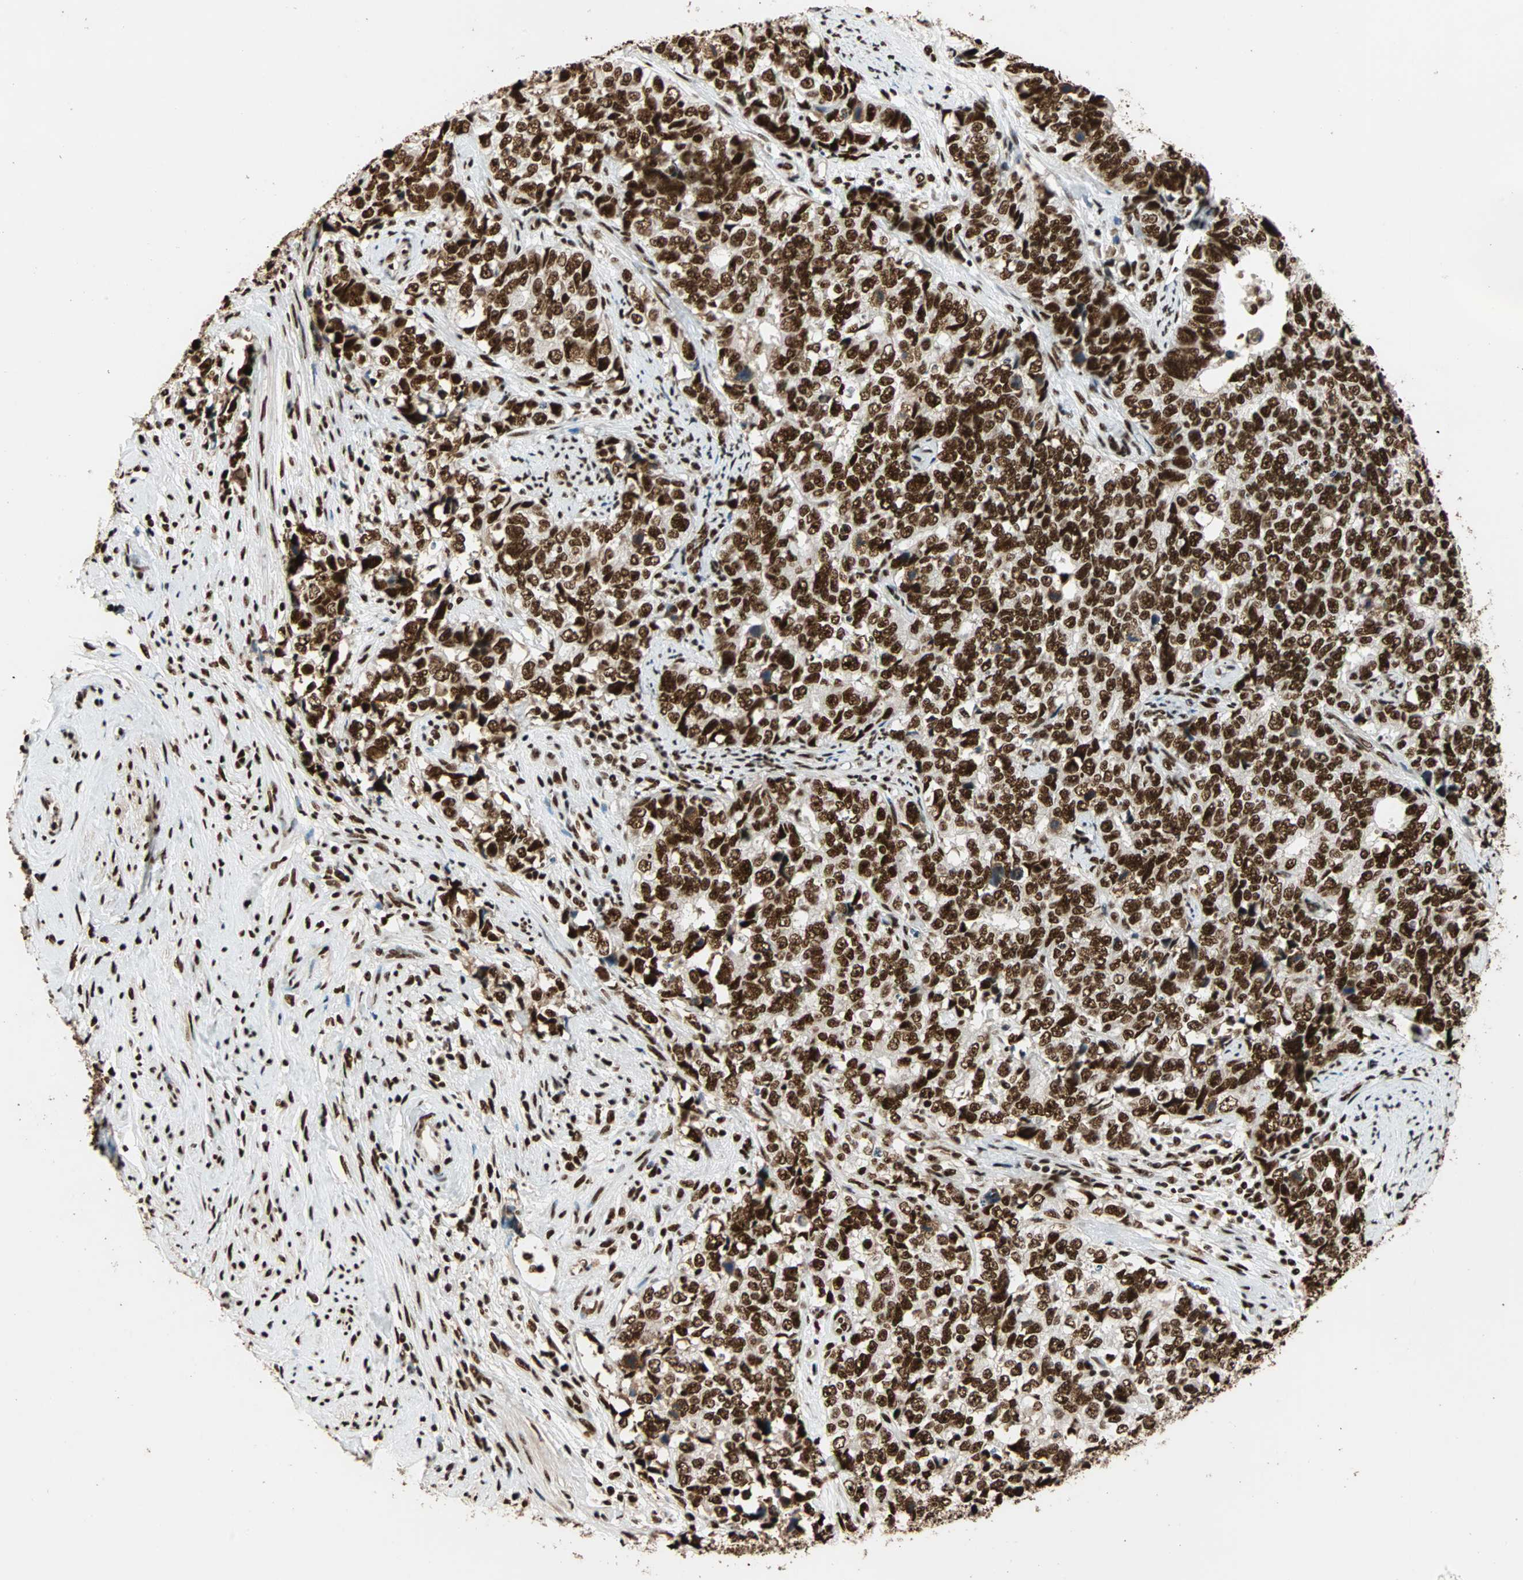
{"staining": {"intensity": "strong", "quantity": ">75%", "location": "nuclear"}, "tissue": "cervical cancer", "cell_type": "Tumor cells", "image_type": "cancer", "snomed": [{"axis": "morphology", "description": "Squamous cell carcinoma, NOS"}, {"axis": "topography", "description": "Cervix"}], "caption": "Human cervical squamous cell carcinoma stained with a protein marker displays strong staining in tumor cells.", "gene": "ILF2", "patient": {"sex": "female", "age": 63}}